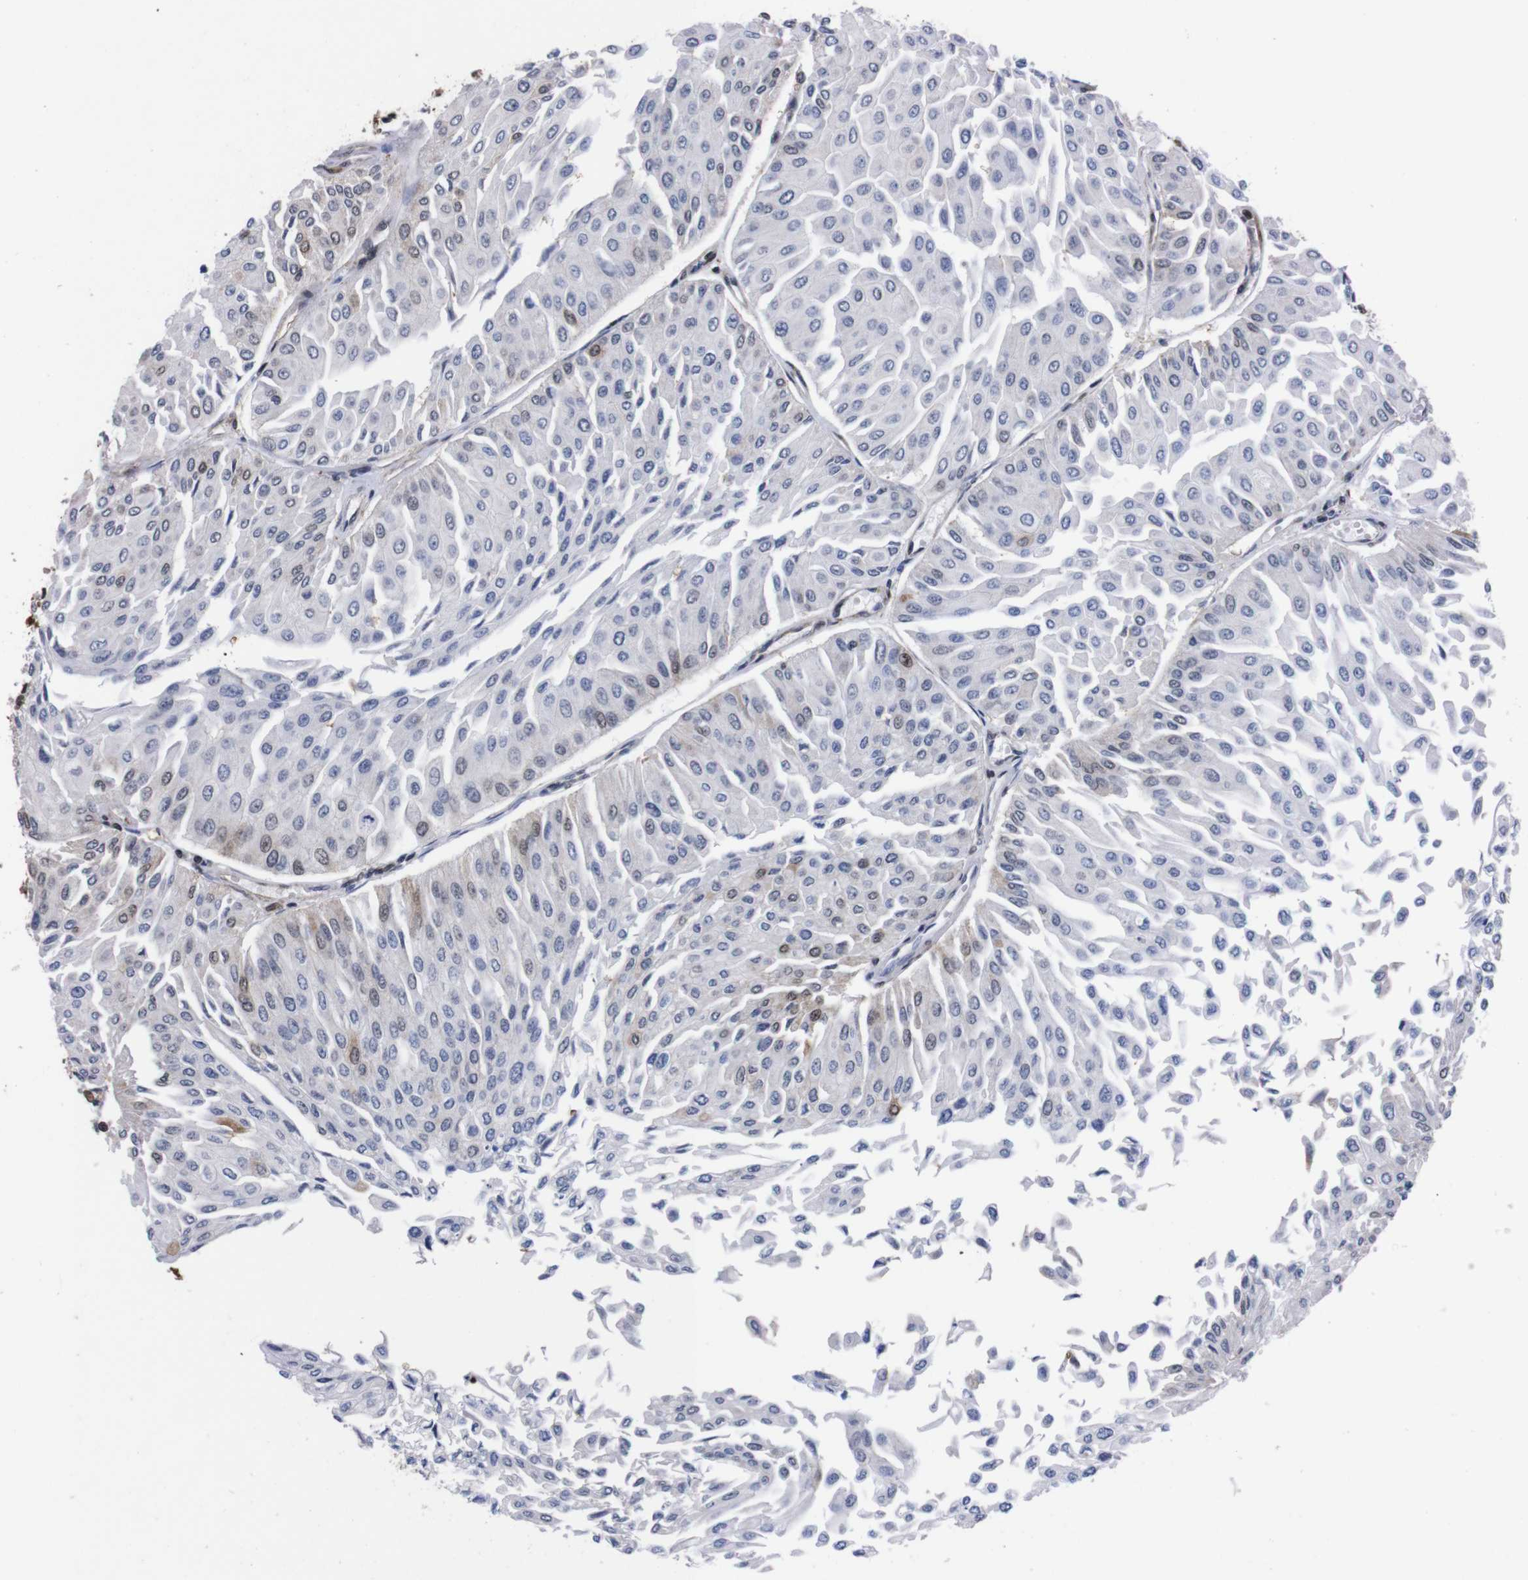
{"staining": {"intensity": "weak", "quantity": "<25%", "location": "nuclear"}, "tissue": "urothelial cancer", "cell_type": "Tumor cells", "image_type": "cancer", "snomed": [{"axis": "morphology", "description": "Urothelial carcinoma, Low grade"}, {"axis": "topography", "description": "Urinary bladder"}], "caption": "High magnification brightfield microscopy of urothelial cancer stained with DAB (3,3'-diaminobenzidine) (brown) and counterstained with hematoxylin (blue): tumor cells show no significant staining.", "gene": "UBQLN2", "patient": {"sex": "male", "age": 67}}